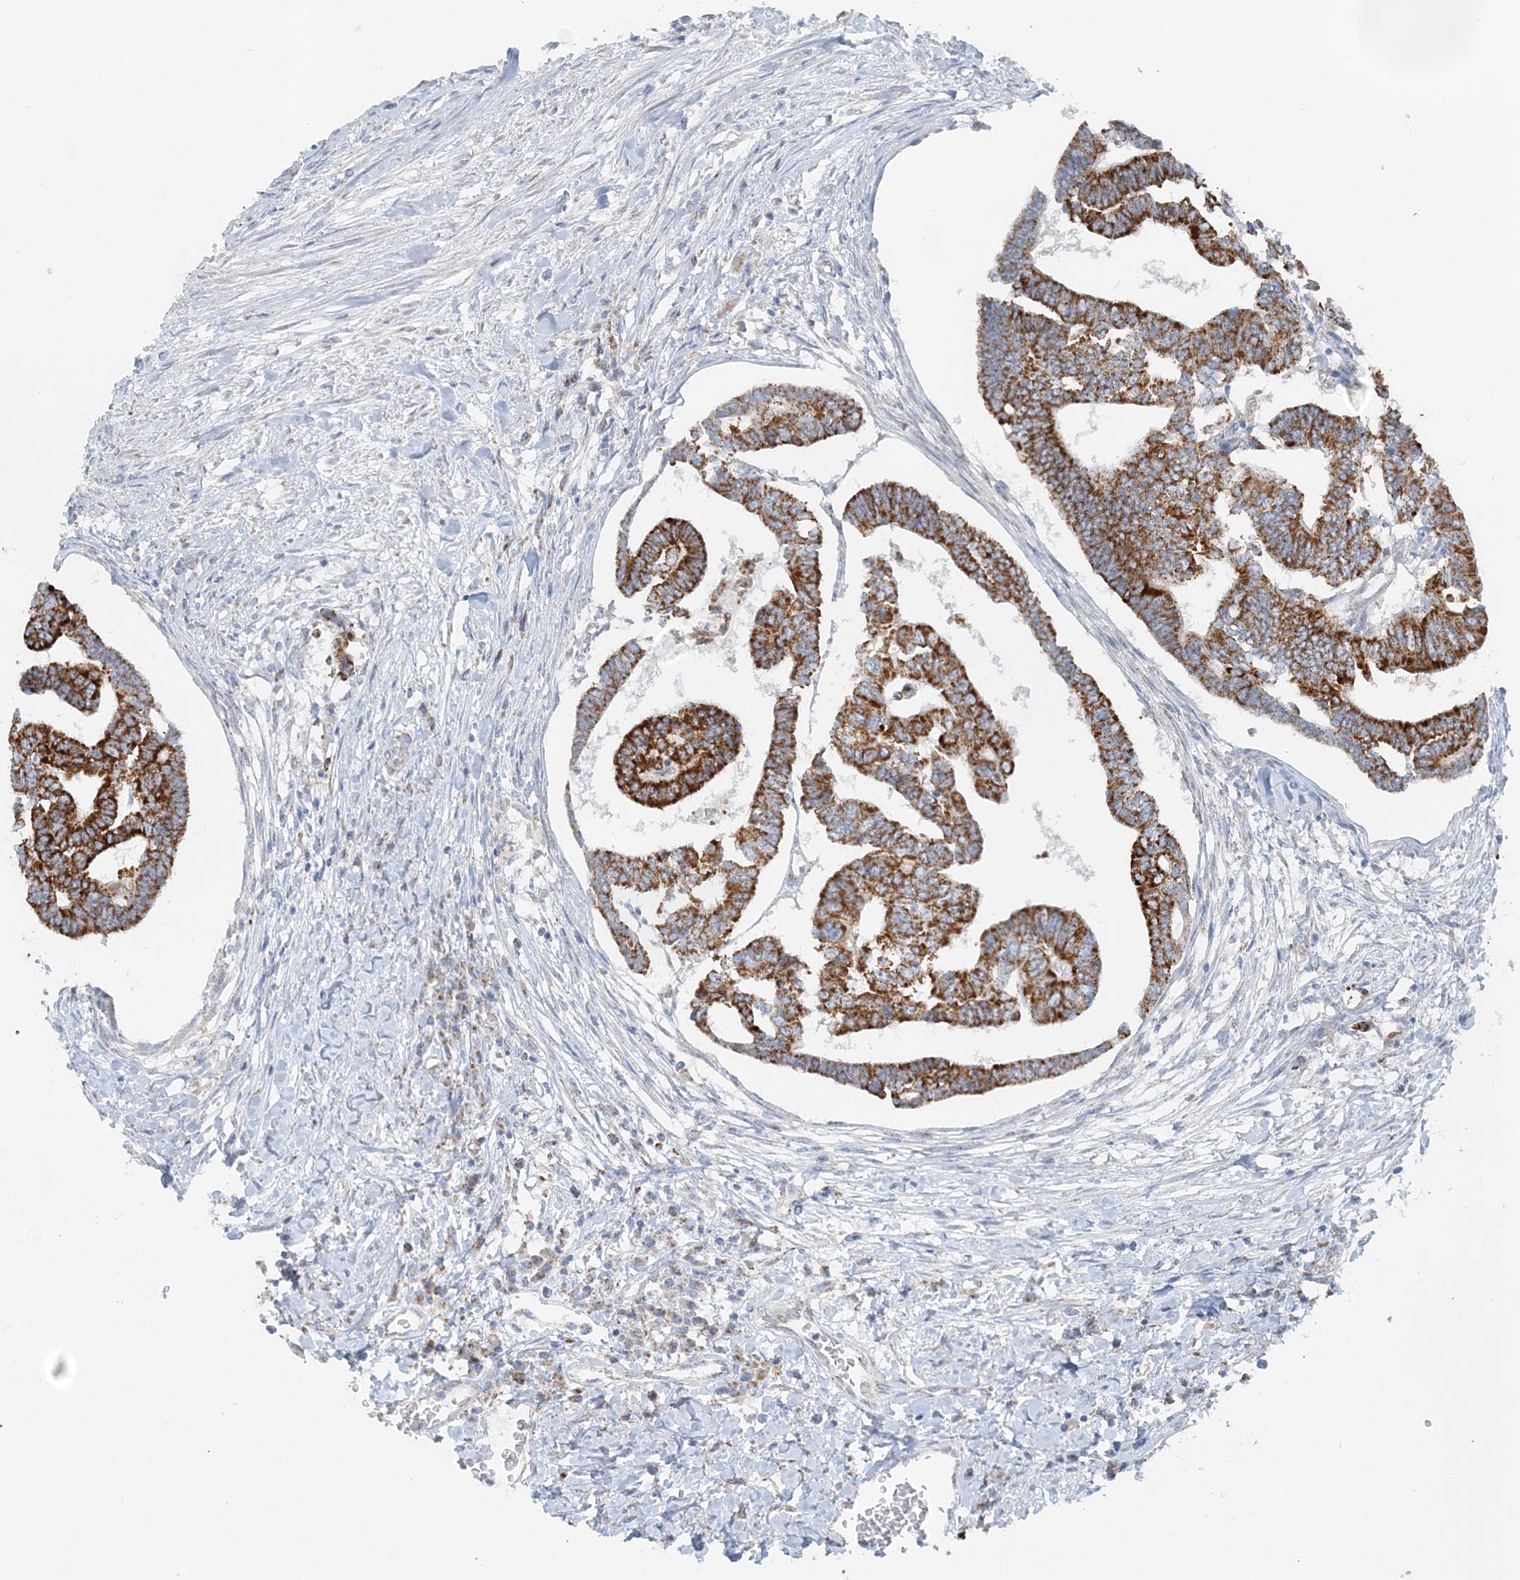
{"staining": {"intensity": "strong", "quantity": ">75%", "location": "cytoplasmic/membranous"}, "tissue": "colorectal cancer", "cell_type": "Tumor cells", "image_type": "cancer", "snomed": [{"axis": "morphology", "description": "Adenocarcinoma, NOS"}, {"axis": "topography", "description": "Rectum"}], "caption": "Immunohistochemical staining of colorectal adenocarcinoma shows high levels of strong cytoplasmic/membranous protein positivity in about >75% of tumor cells. (IHC, brightfield microscopy, high magnification).", "gene": "PCCB", "patient": {"sex": "female", "age": 65}}